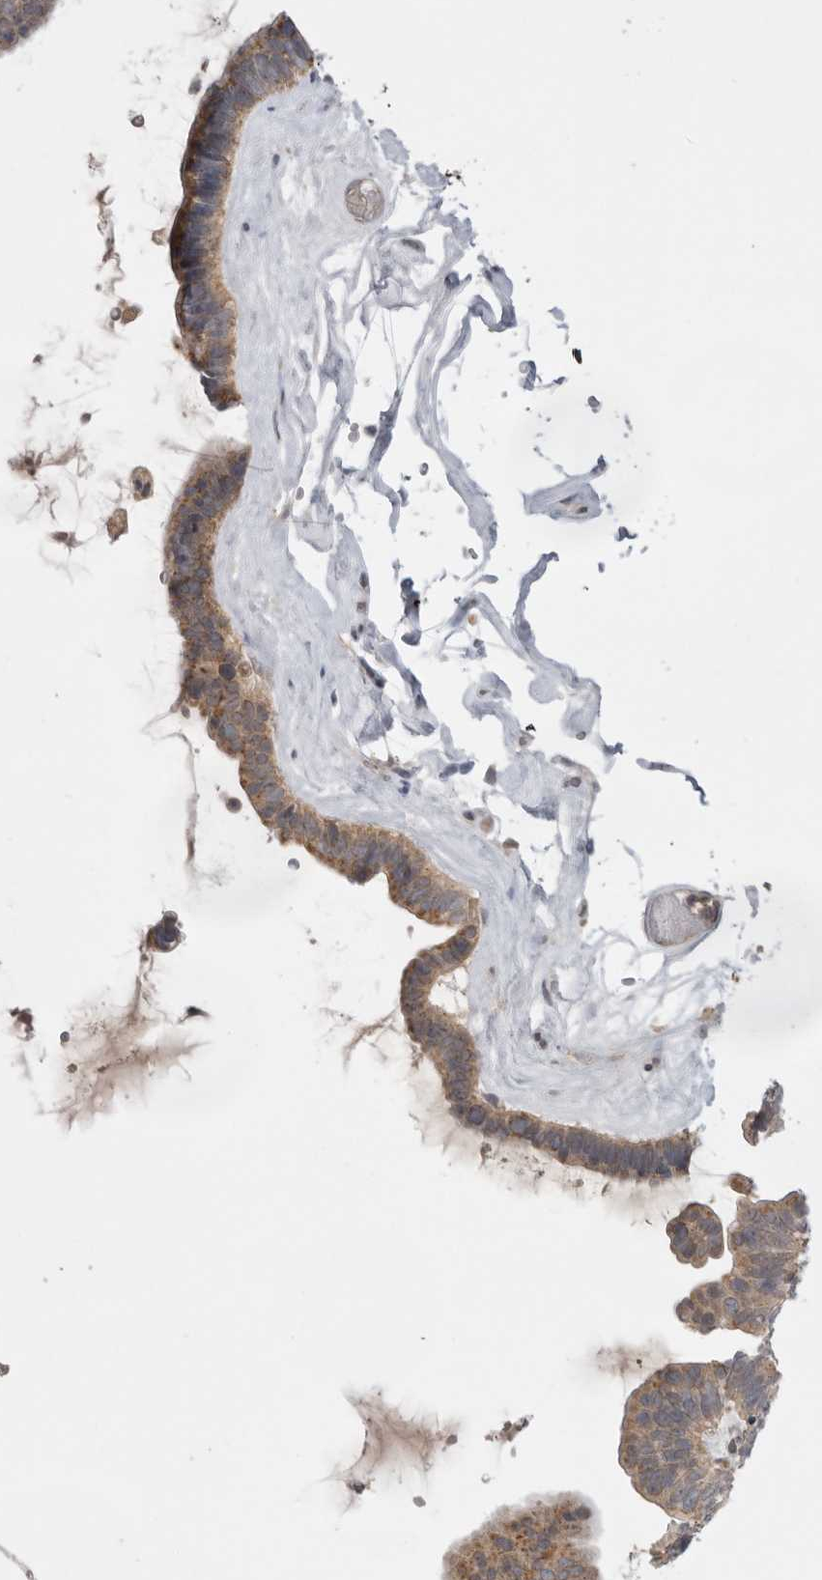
{"staining": {"intensity": "moderate", "quantity": ">75%", "location": "cytoplasmic/membranous"}, "tissue": "ovarian cancer", "cell_type": "Tumor cells", "image_type": "cancer", "snomed": [{"axis": "morphology", "description": "Cystadenocarcinoma, serous, NOS"}, {"axis": "topography", "description": "Ovary"}], "caption": "An image of human serous cystadenocarcinoma (ovarian) stained for a protein displays moderate cytoplasmic/membranous brown staining in tumor cells. (IHC, brightfield microscopy, high magnification).", "gene": "TLR3", "patient": {"sex": "female", "age": 56}}